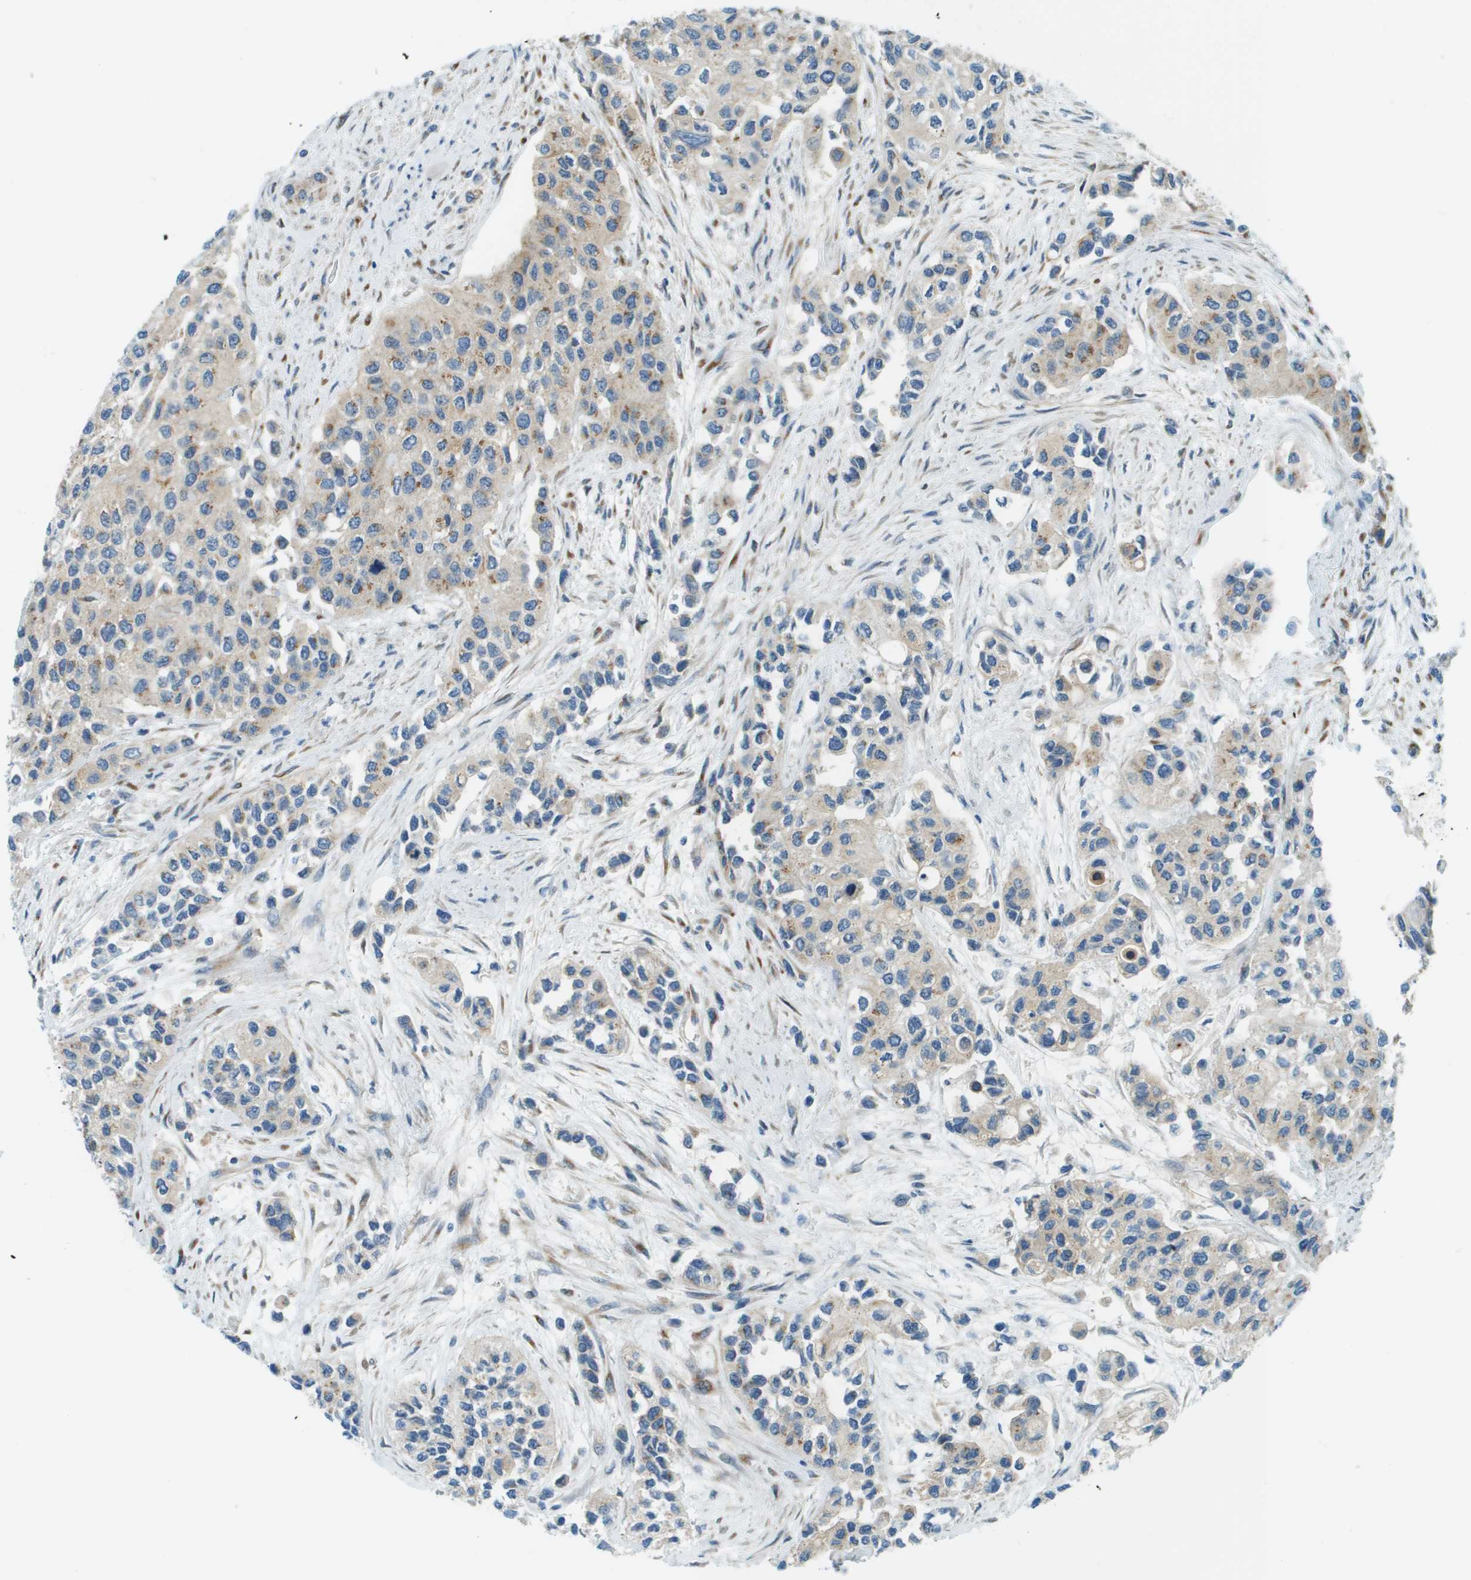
{"staining": {"intensity": "weak", "quantity": "25%-75%", "location": "cytoplasmic/membranous"}, "tissue": "urothelial cancer", "cell_type": "Tumor cells", "image_type": "cancer", "snomed": [{"axis": "morphology", "description": "Urothelial carcinoma, High grade"}, {"axis": "topography", "description": "Urinary bladder"}], "caption": "Urothelial cancer stained for a protein (brown) reveals weak cytoplasmic/membranous positive positivity in about 25%-75% of tumor cells.", "gene": "ACBD3", "patient": {"sex": "female", "age": 56}}